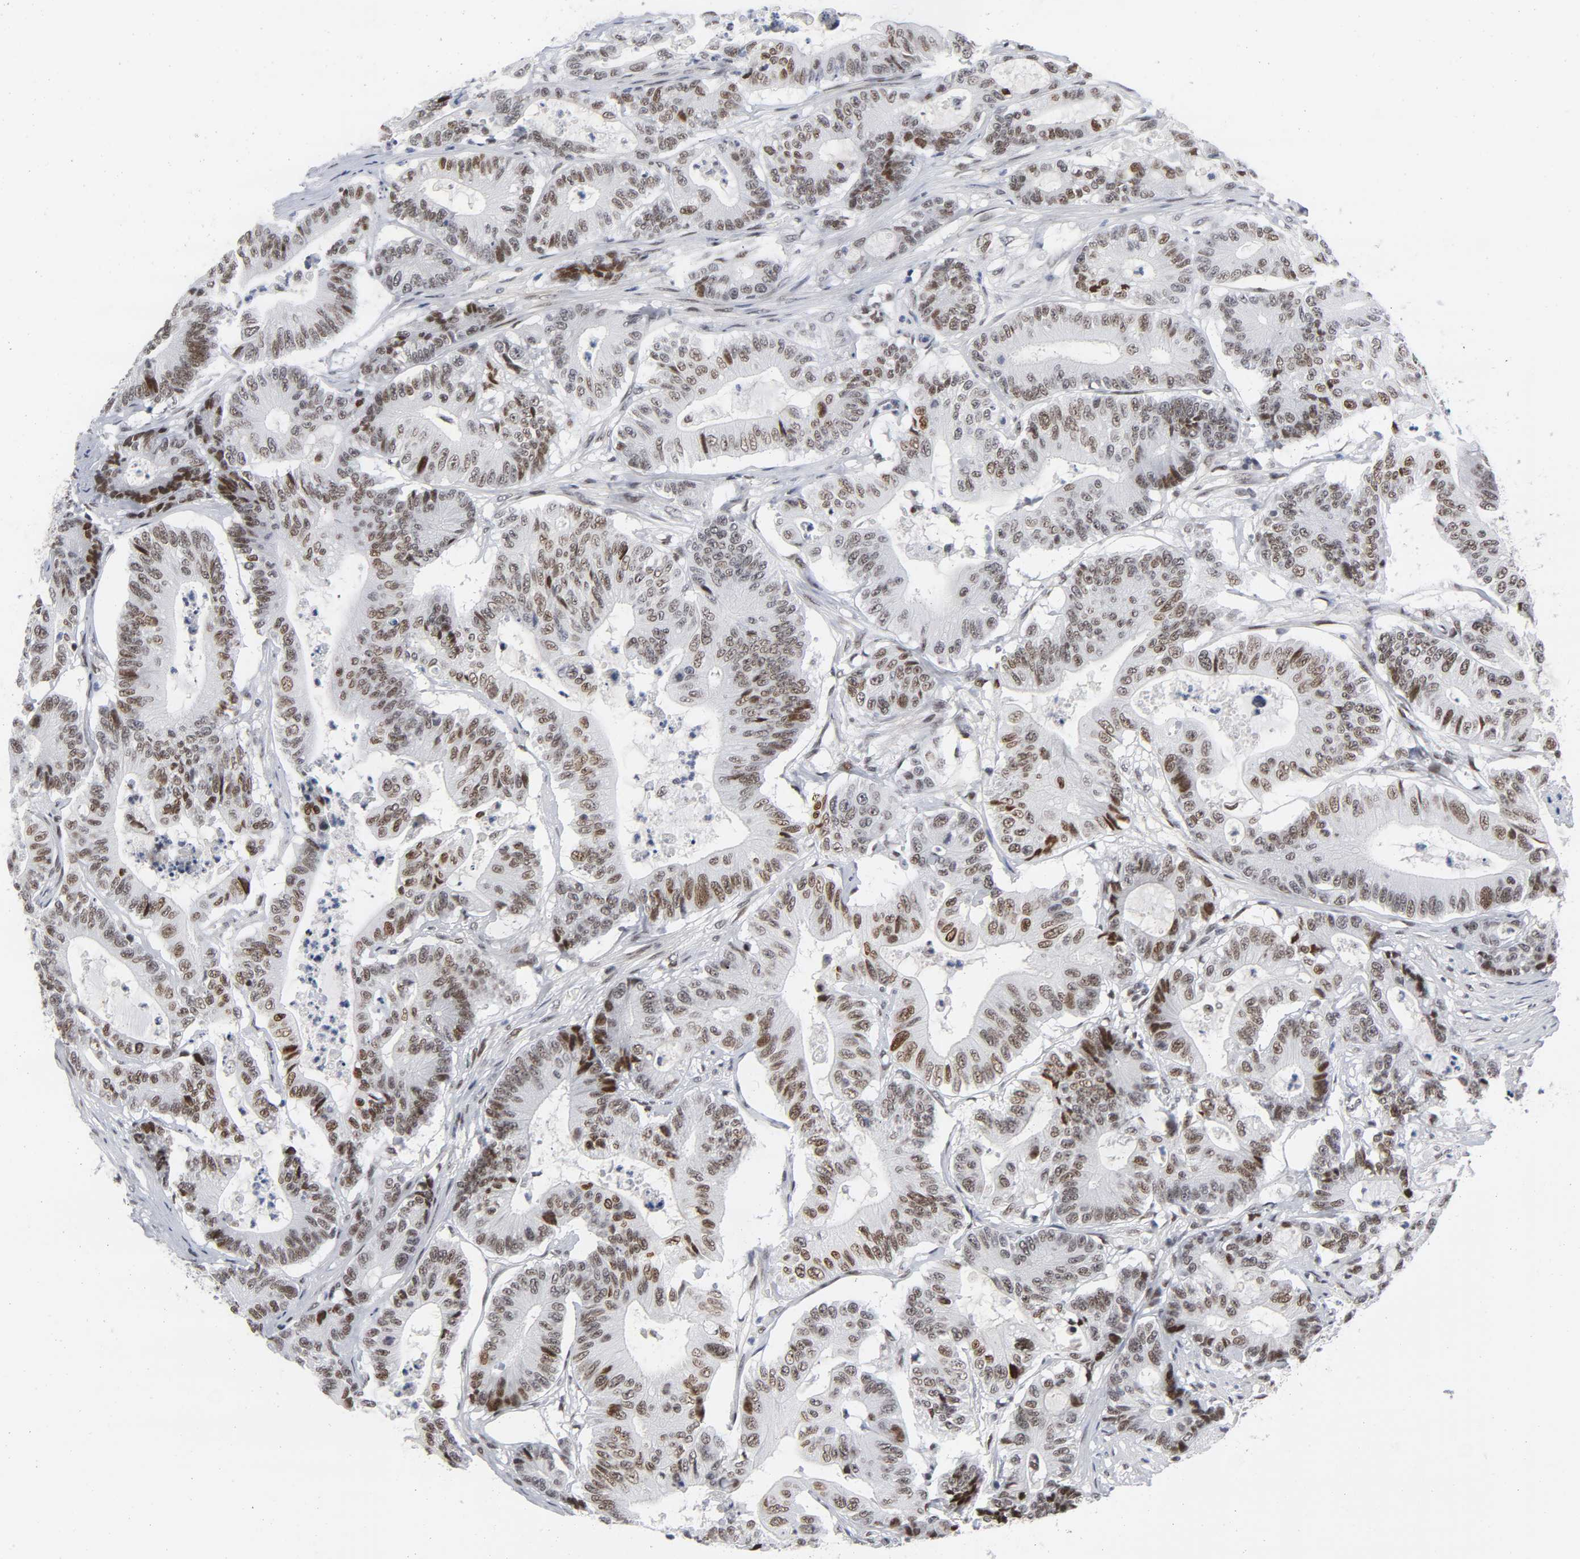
{"staining": {"intensity": "weak", "quantity": "25%-75%", "location": "nuclear"}, "tissue": "colorectal cancer", "cell_type": "Tumor cells", "image_type": "cancer", "snomed": [{"axis": "morphology", "description": "Adenocarcinoma, NOS"}, {"axis": "topography", "description": "Colon"}], "caption": "A low amount of weak nuclear staining is seen in approximately 25%-75% of tumor cells in colorectal cancer (adenocarcinoma) tissue. The staining was performed using DAB, with brown indicating positive protein expression. Nuclei are stained blue with hematoxylin.", "gene": "DIDO1", "patient": {"sex": "female", "age": 84}}